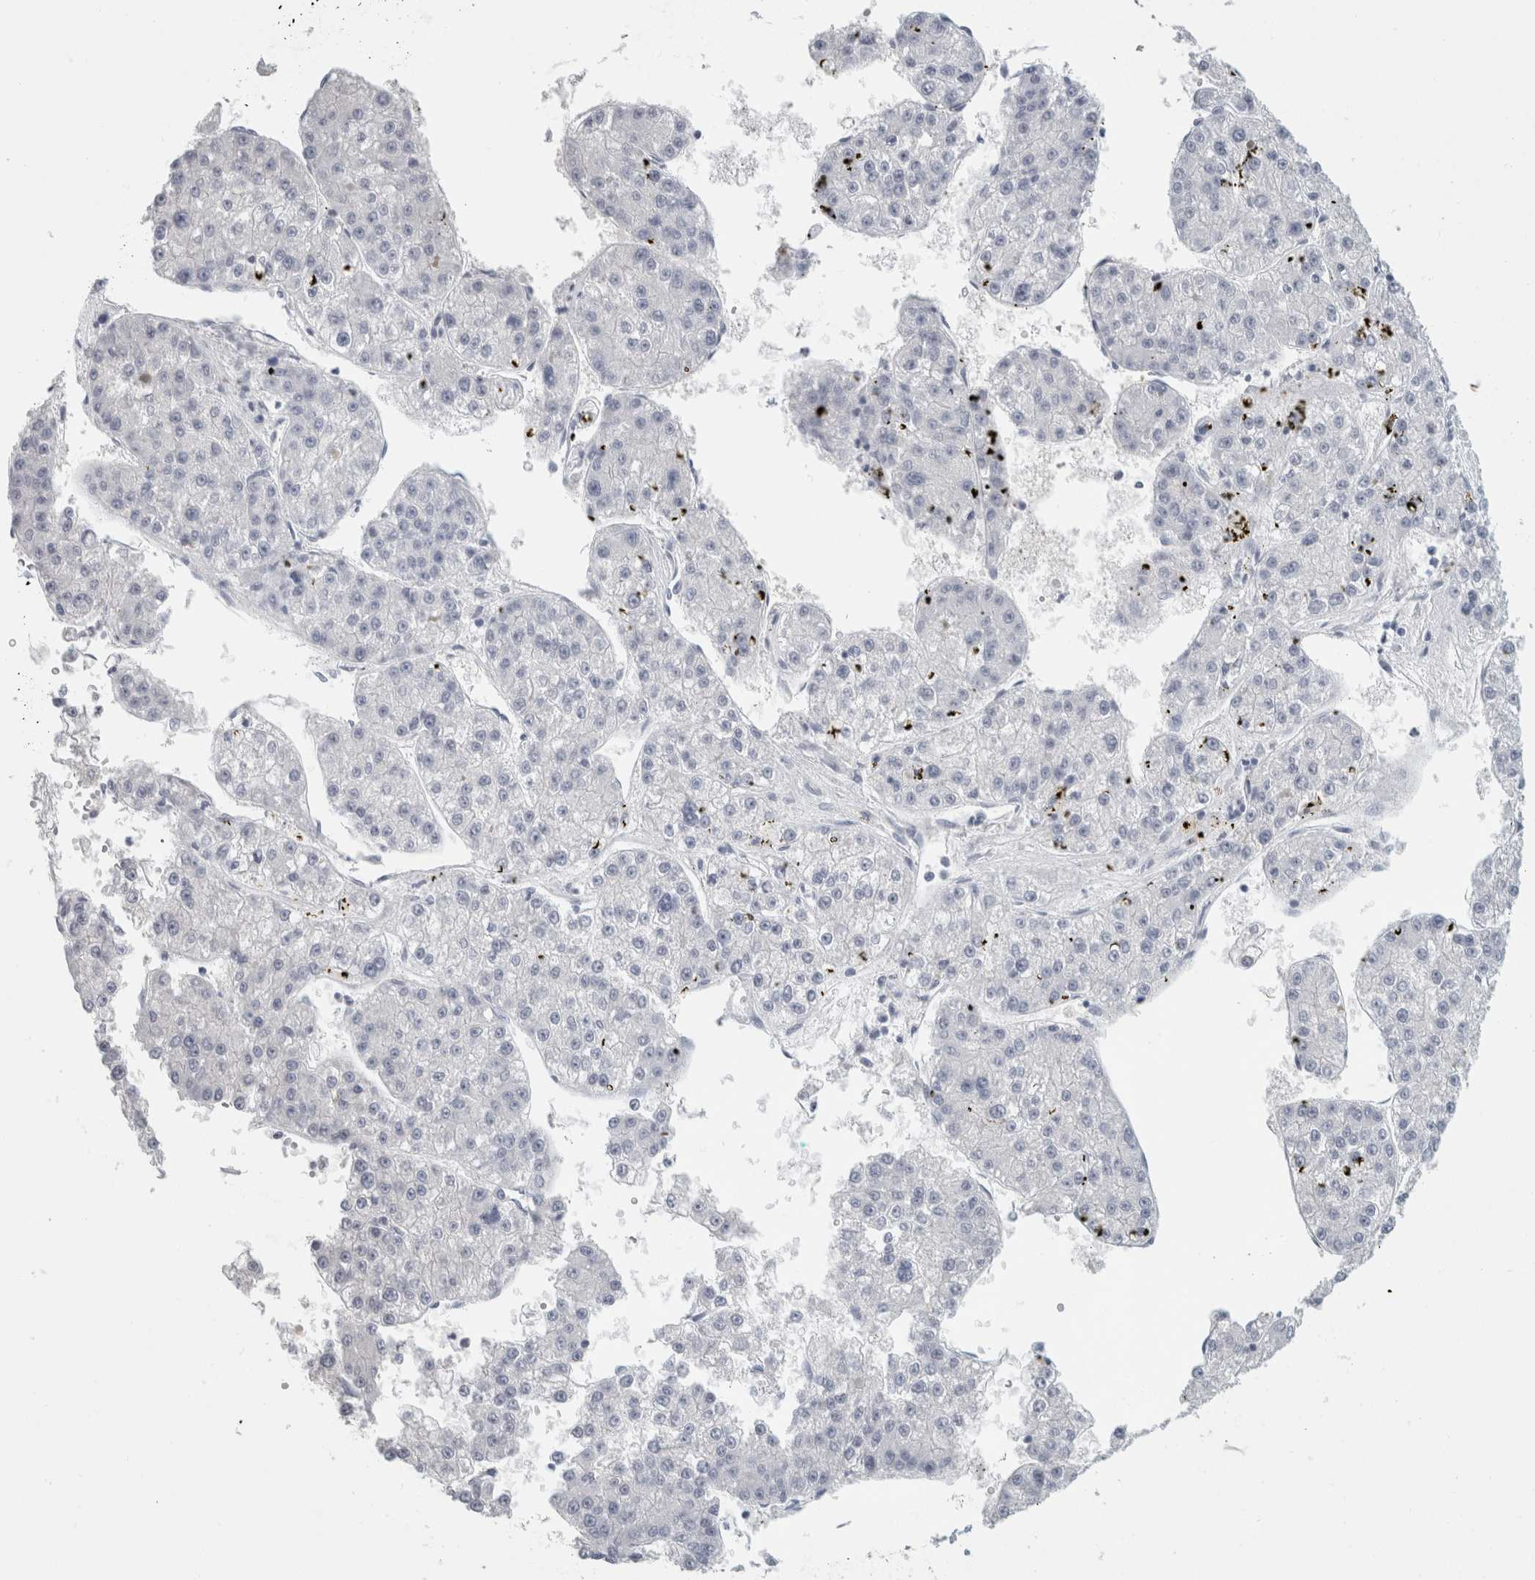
{"staining": {"intensity": "negative", "quantity": "none", "location": "none"}, "tissue": "liver cancer", "cell_type": "Tumor cells", "image_type": "cancer", "snomed": [{"axis": "morphology", "description": "Carcinoma, Hepatocellular, NOS"}, {"axis": "topography", "description": "Liver"}], "caption": "A photomicrograph of human liver hepatocellular carcinoma is negative for staining in tumor cells.", "gene": "SLC28A3", "patient": {"sex": "female", "age": 73}}